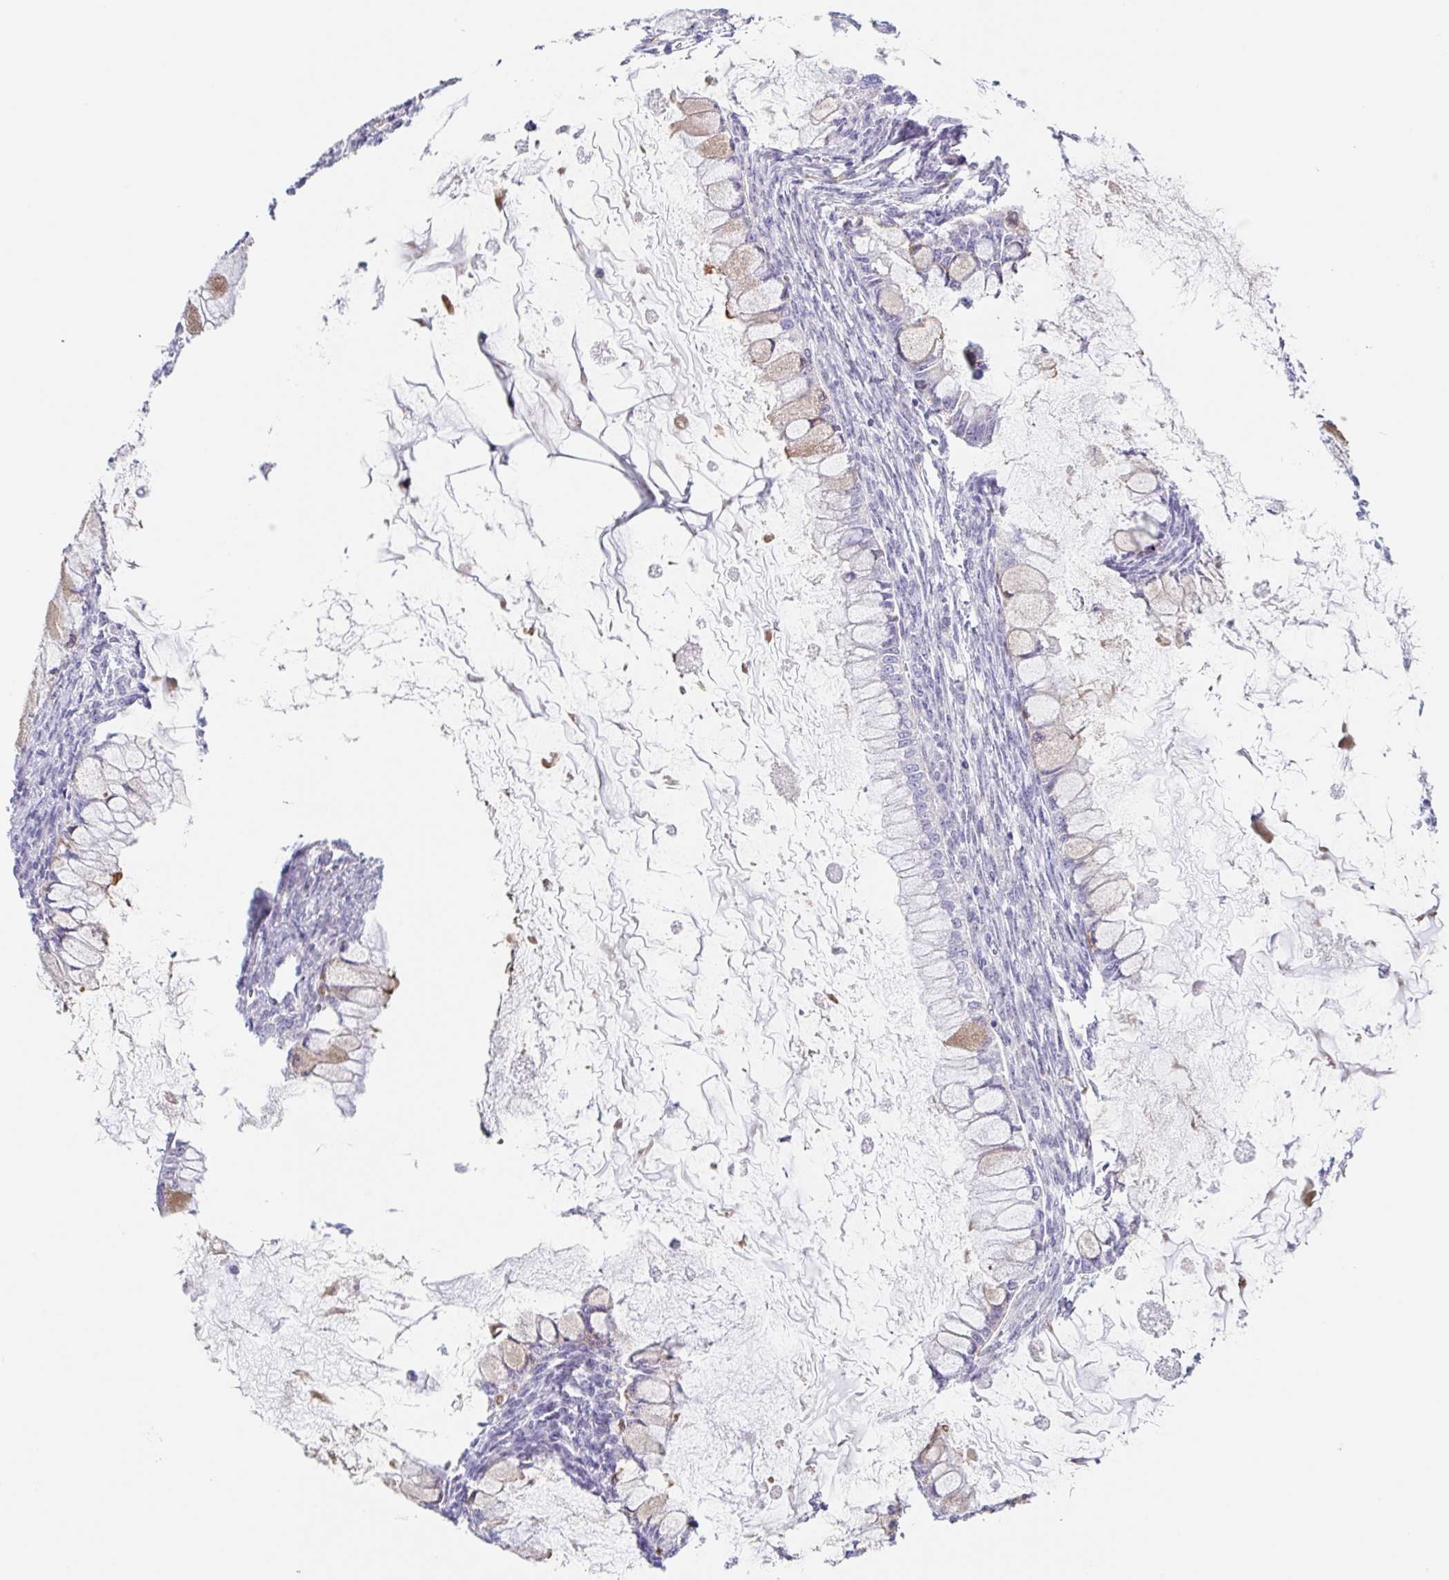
{"staining": {"intensity": "weak", "quantity": "<25%", "location": "cytoplasmic/membranous"}, "tissue": "ovarian cancer", "cell_type": "Tumor cells", "image_type": "cancer", "snomed": [{"axis": "morphology", "description": "Cystadenocarcinoma, mucinous, NOS"}, {"axis": "topography", "description": "Ovary"}], "caption": "This is an immunohistochemistry (IHC) micrograph of mucinous cystadenocarcinoma (ovarian). There is no expression in tumor cells.", "gene": "DCAF17", "patient": {"sex": "female", "age": 34}}